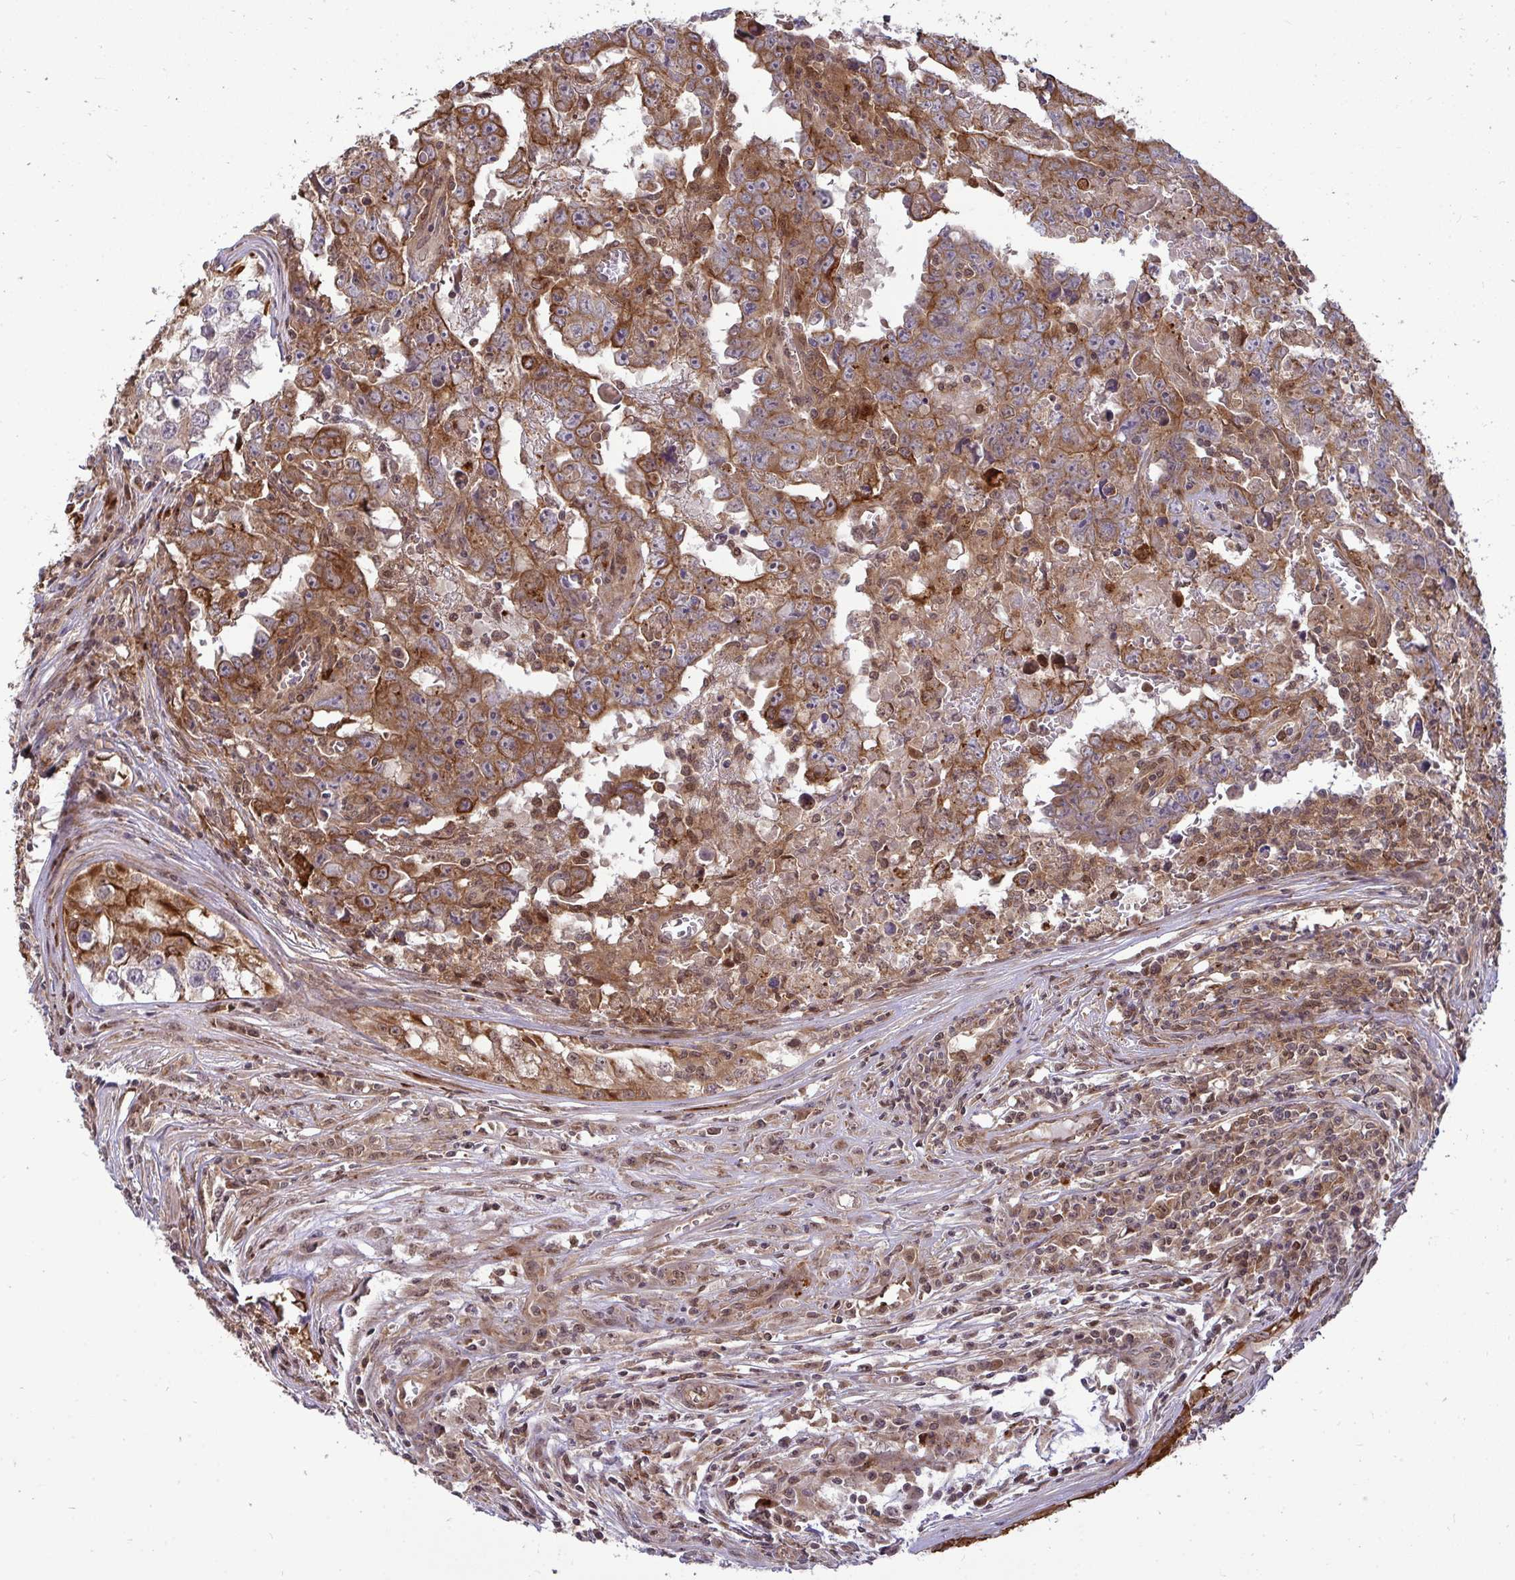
{"staining": {"intensity": "moderate", "quantity": ">75%", "location": "cytoplasmic/membranous"}, "tissue": "testis cancer", "cell_type": "Tumor cells", "image_type": "cancer", "snomed": [{"axis": "morphology", "description": "Carcinoma, Embryonal, NOS"}, {"axis": "topography", "description": "Testis"}], "caption": "High-power microscopy captured an IHC image of testis embryonal carcinoma, revealing moderate cytoplasmic/membranous expression in approximately >75% of tumor cells.", "gene": "TRIM44", "patient": {"sex": "male", "age": 22}}